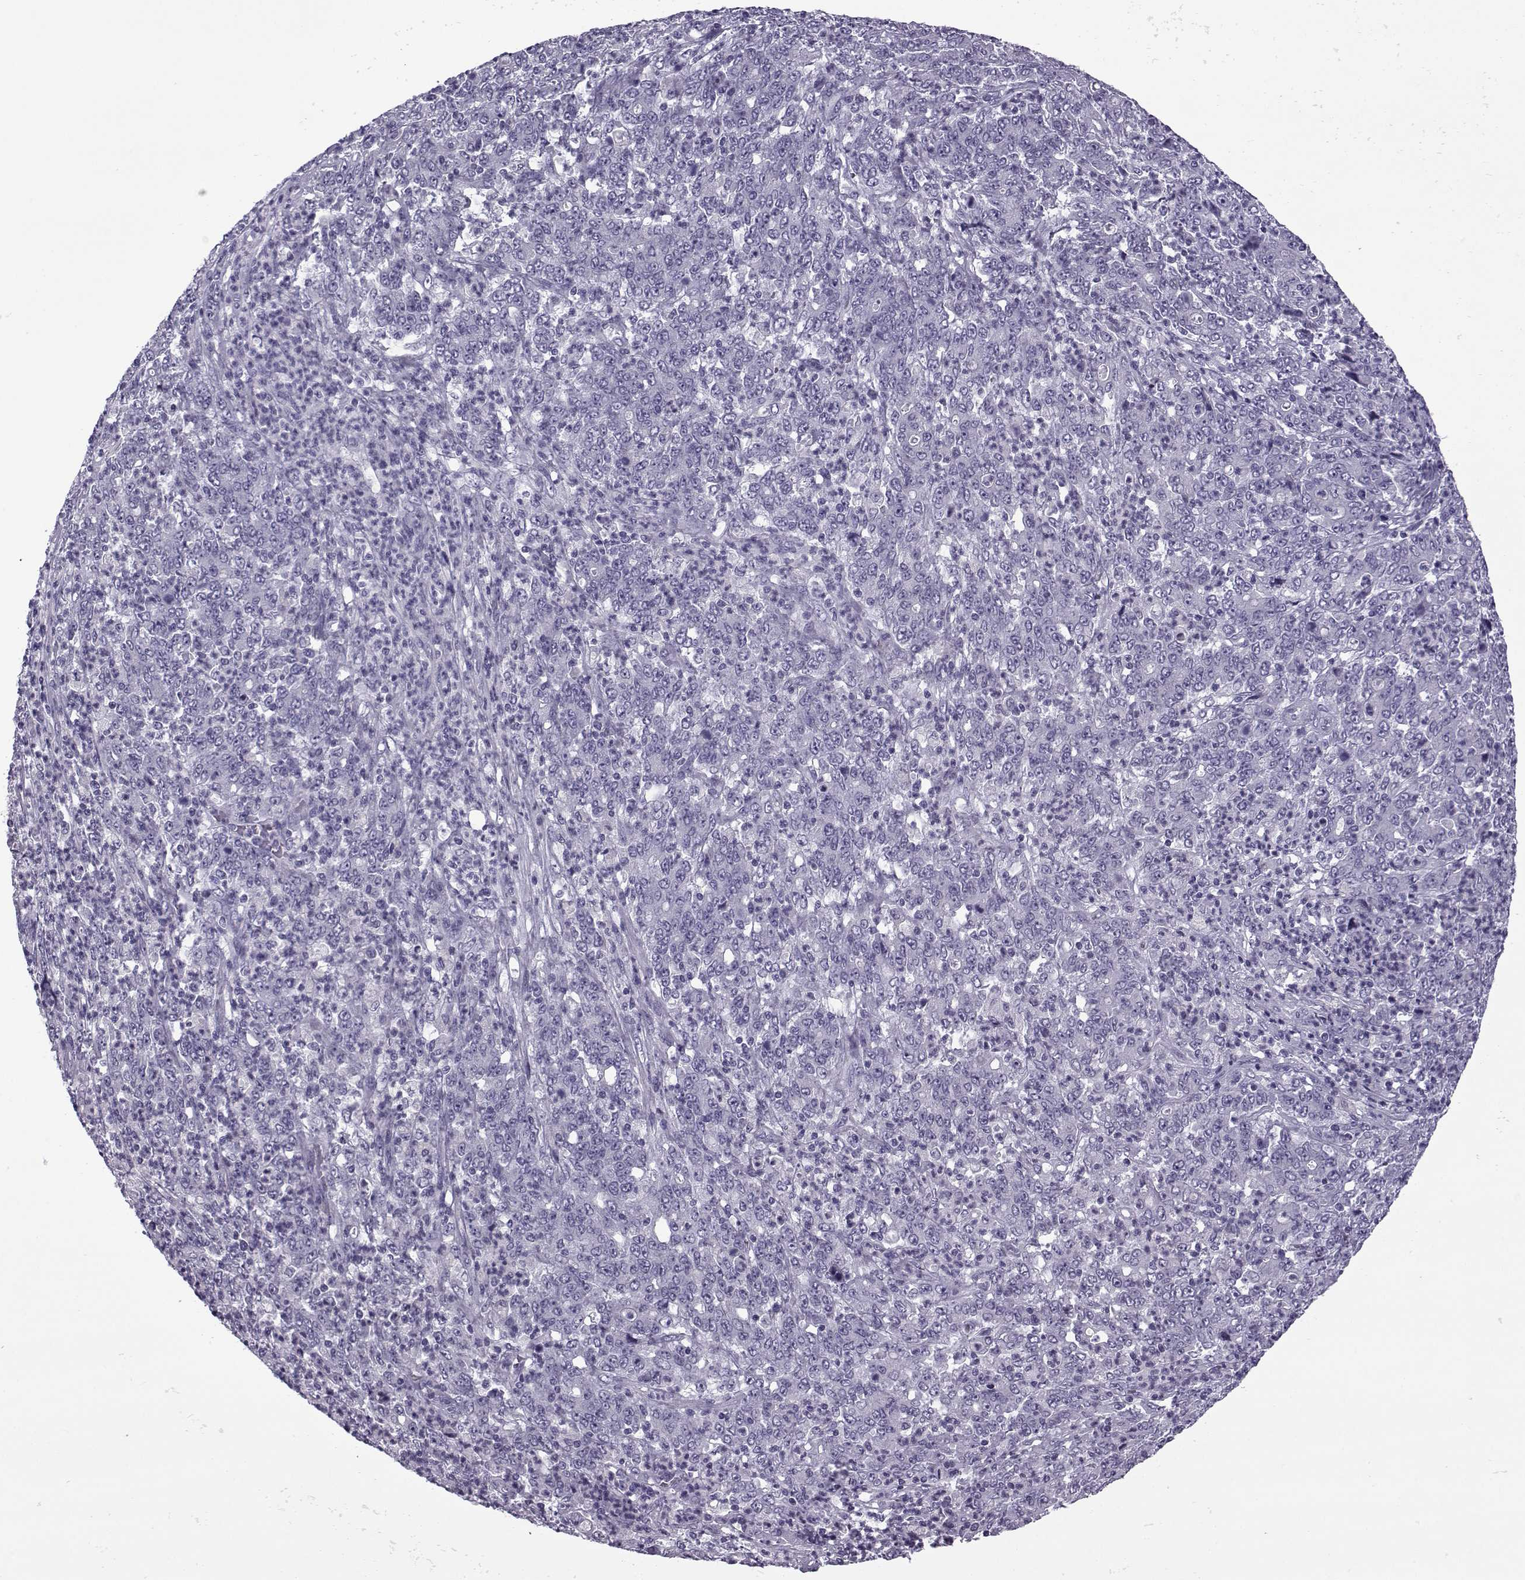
{"staining": {"intensity": "negative", "quantity": "none", "location": "none"}, "tissue": "stomach cancer", "cell_type": "Tumor cells", "image_type": "cancer", "snomed": [{"axis": "morphology", "description": "Adenocarcinoma, NOS"}, {"axis": "topography", "description": "Stomach, lower"}], "caption": "Immunohistochemical staining of stomach cancer (adenocarcinoma) displays no significant staining in tumor cells.", "gene": "OIP5", "patient": {"sex": "female", "age": 71}}